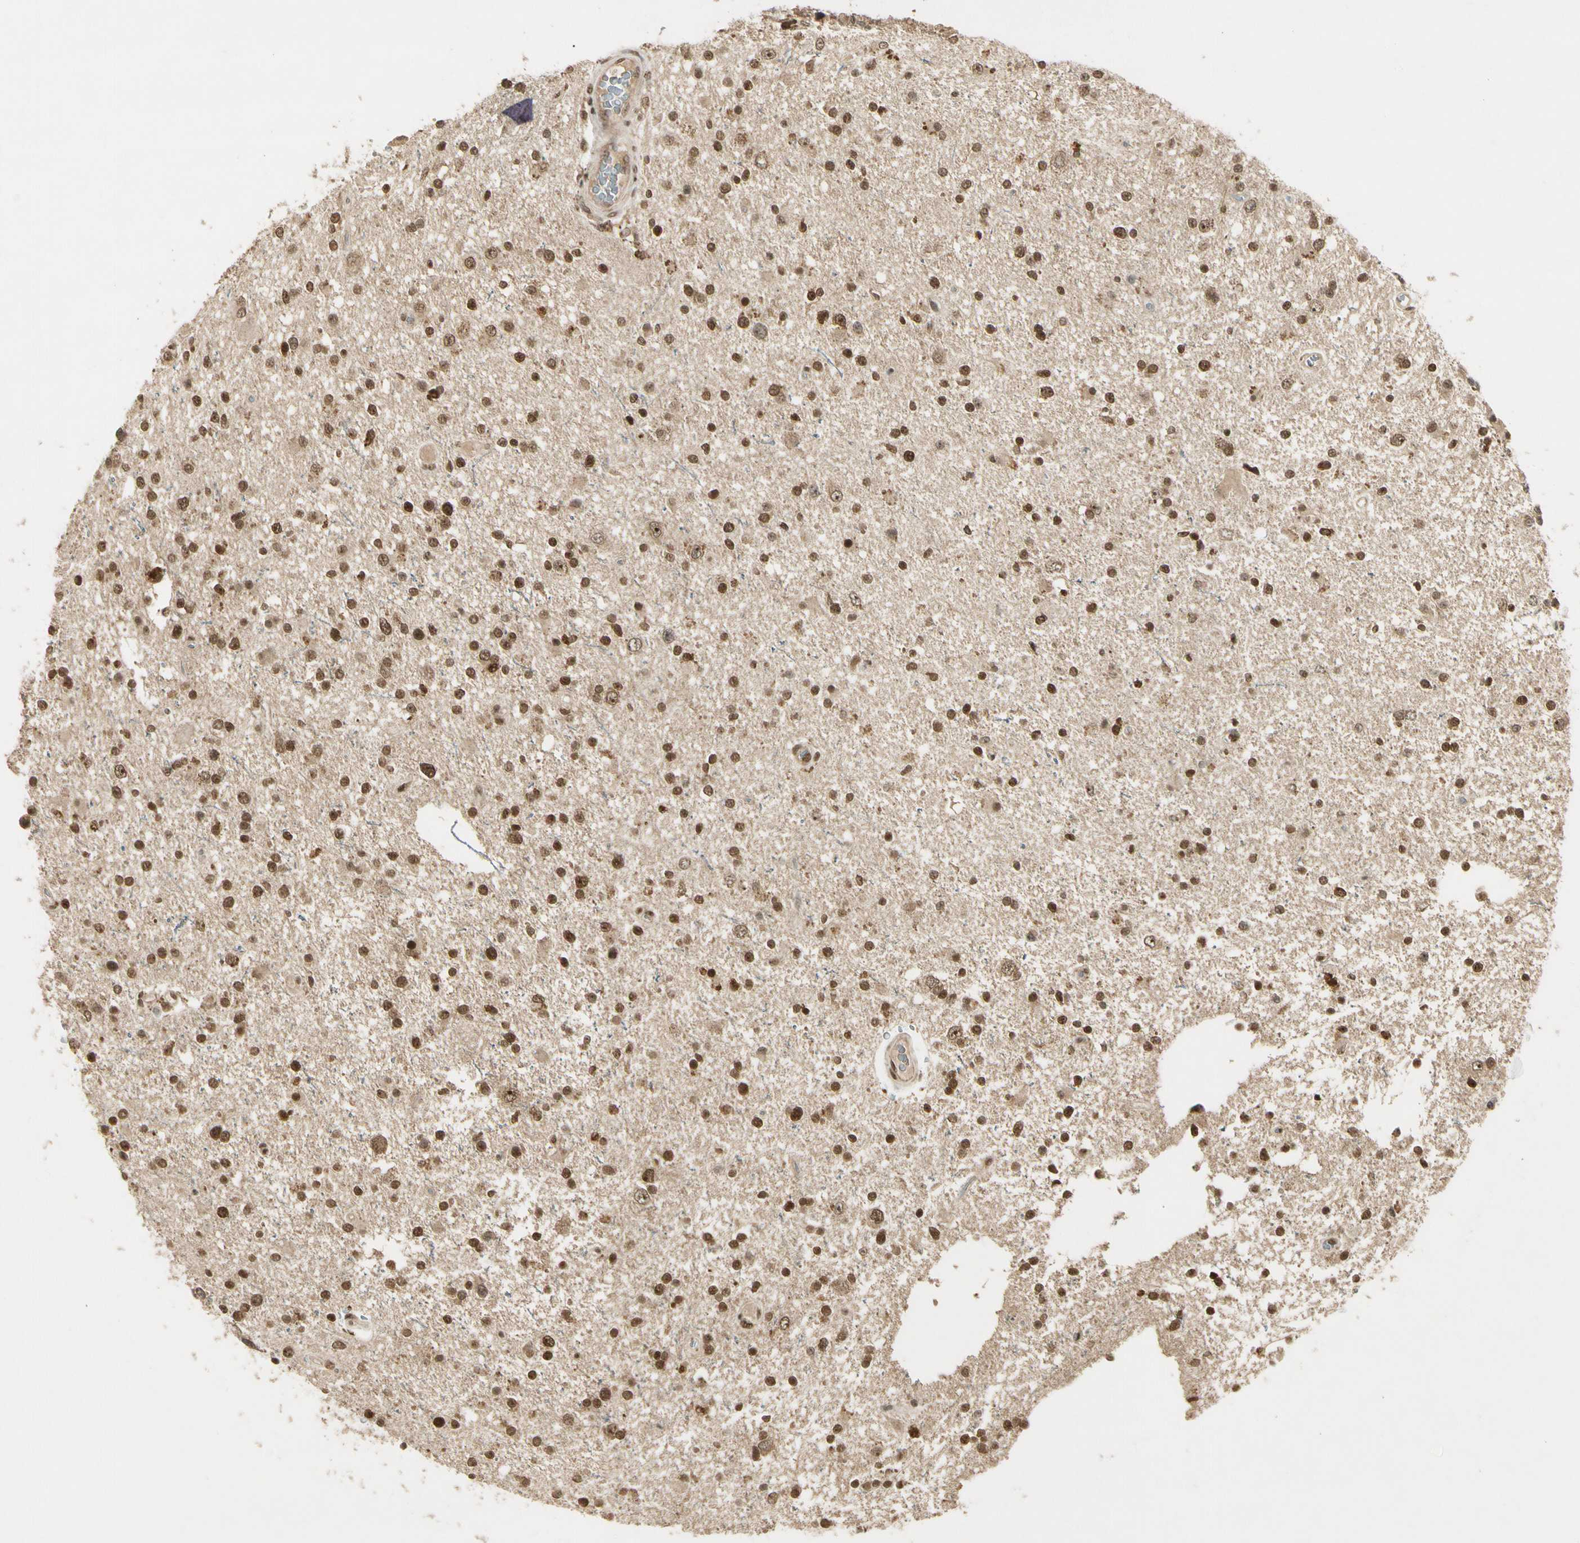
{"staining": {"intensity": "strong", "quantity": ">75%", "location": "cytoplasmic/membranous,nuclear"}, "tissue": "glioma", "cell_type": "Tumor cells", "image_type": "cancer", "snomed": [{"axis": "morphology", "description": "Glioma, malignant, High grade"}, {"axis": "topography", "description": "Brain"}], "caption": "Glioma tissue displays strong cytoplasmic/membranous and nuclear positivity in about >75% of tumor cells, visualized by immunohistochemistry.", "gene": "ZNF135", "patient": {"sex": "male", "age": 33}}